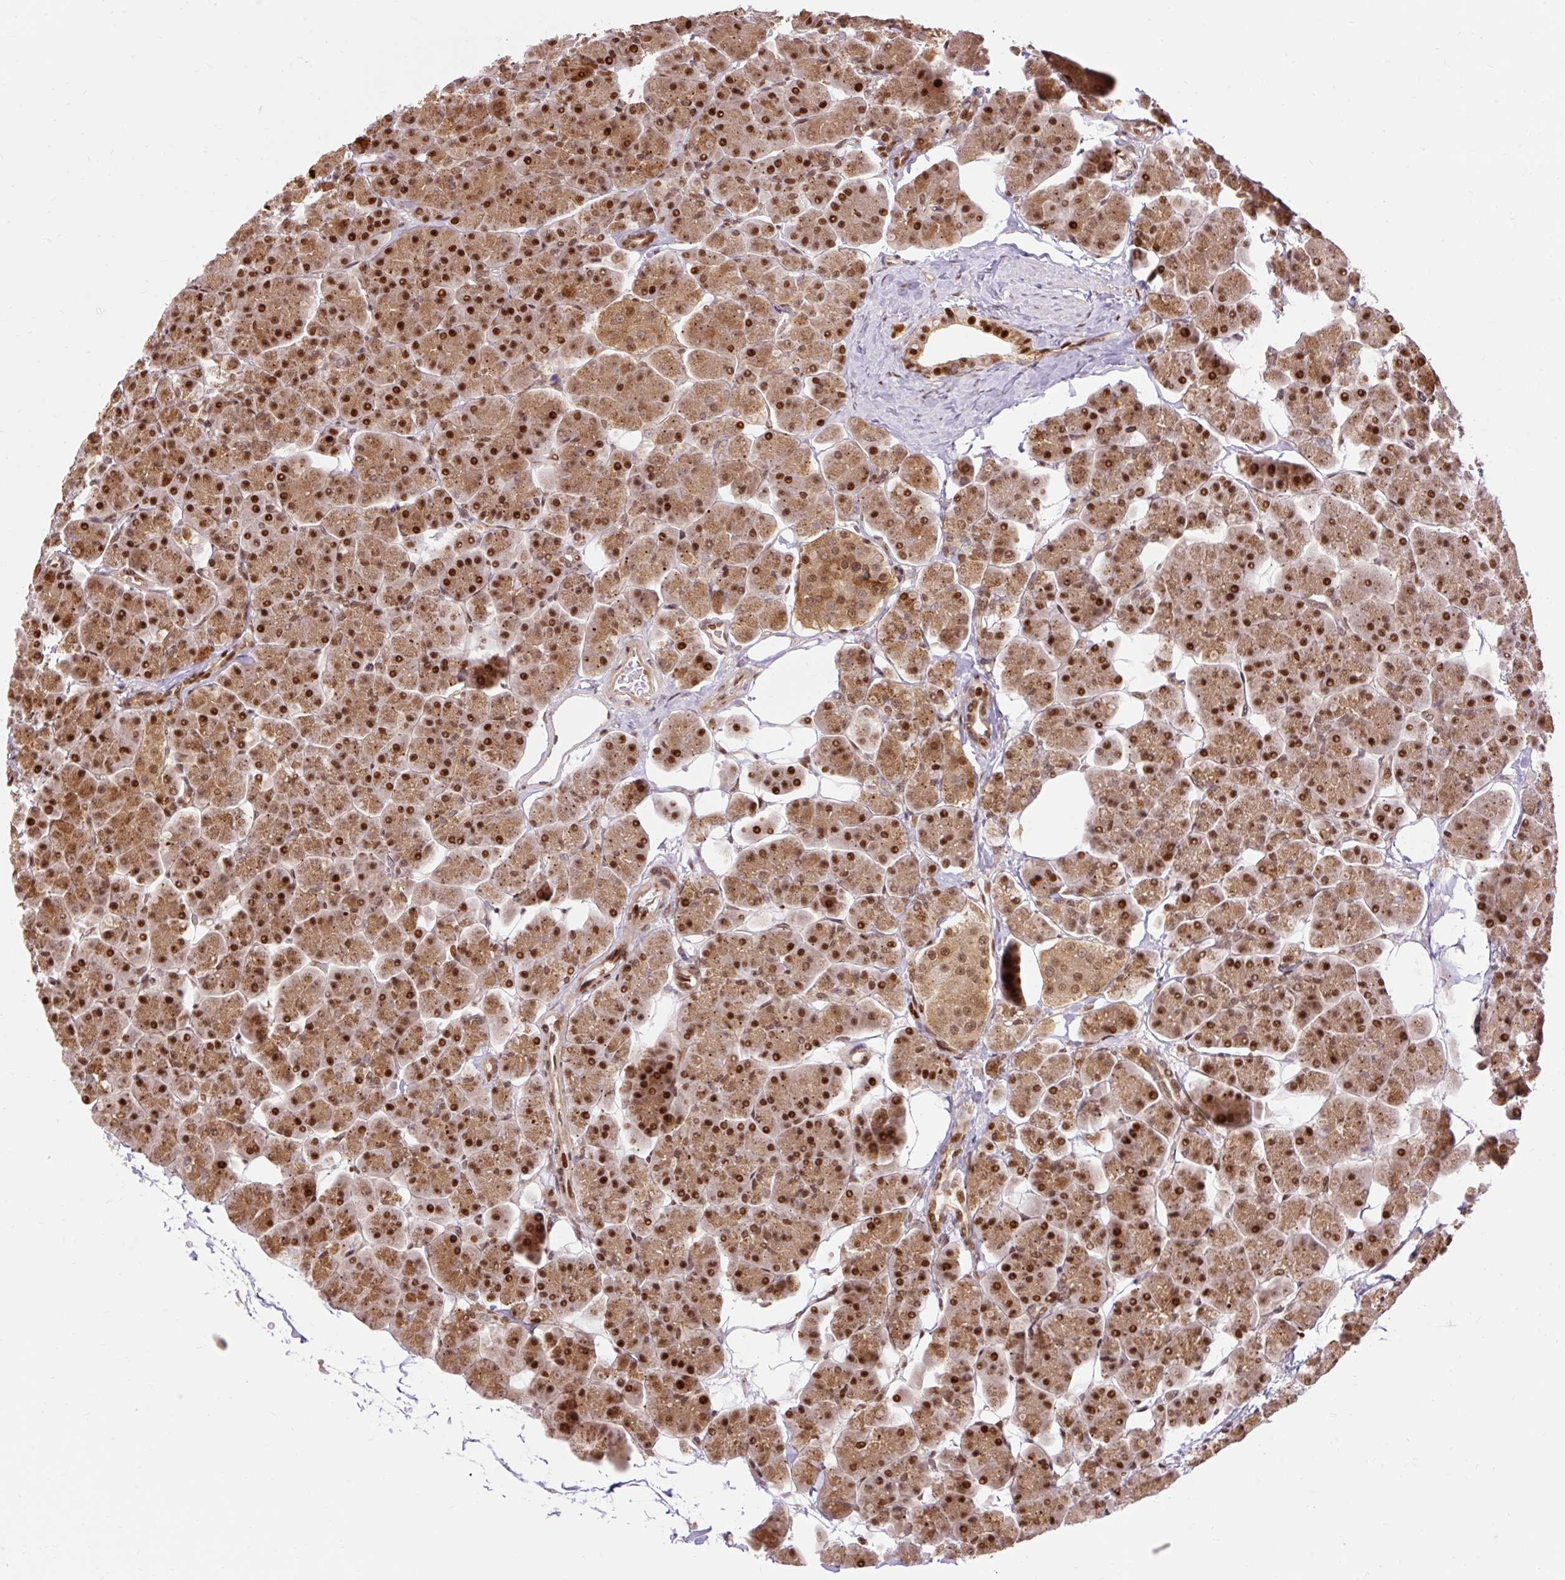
{"staining": {"intensity": "strong", "quantity": ">75%", "location": "cytoplasmic/membranous,nuclear"}, "tissue": "pancreas", "cell_type": "Exocrine glandular cells", "image_type": "normal", "snomed": [{"axis": "morphology", "description": "Normal tissue, NOS"}, {"axis": "topography", "description": "Pancreas"}, {"axis": "topography", "description": "Peripheral nerve tissue"}], "caption": "High-power microscopy captured an immunohistochemistry micrograph of unremarkable pancreas, revealing strong cytoplasmic/membranous,nuclear expression in approximately >75% of exocrine glandular cells. The staining was performed using DAB to visualize the protein expression in brown, while the nuclei were stained in blue with hematoxylin (Magnification: 20x).", "gene": "MECOM", "patient": {"sex": "male", "age": 54}}